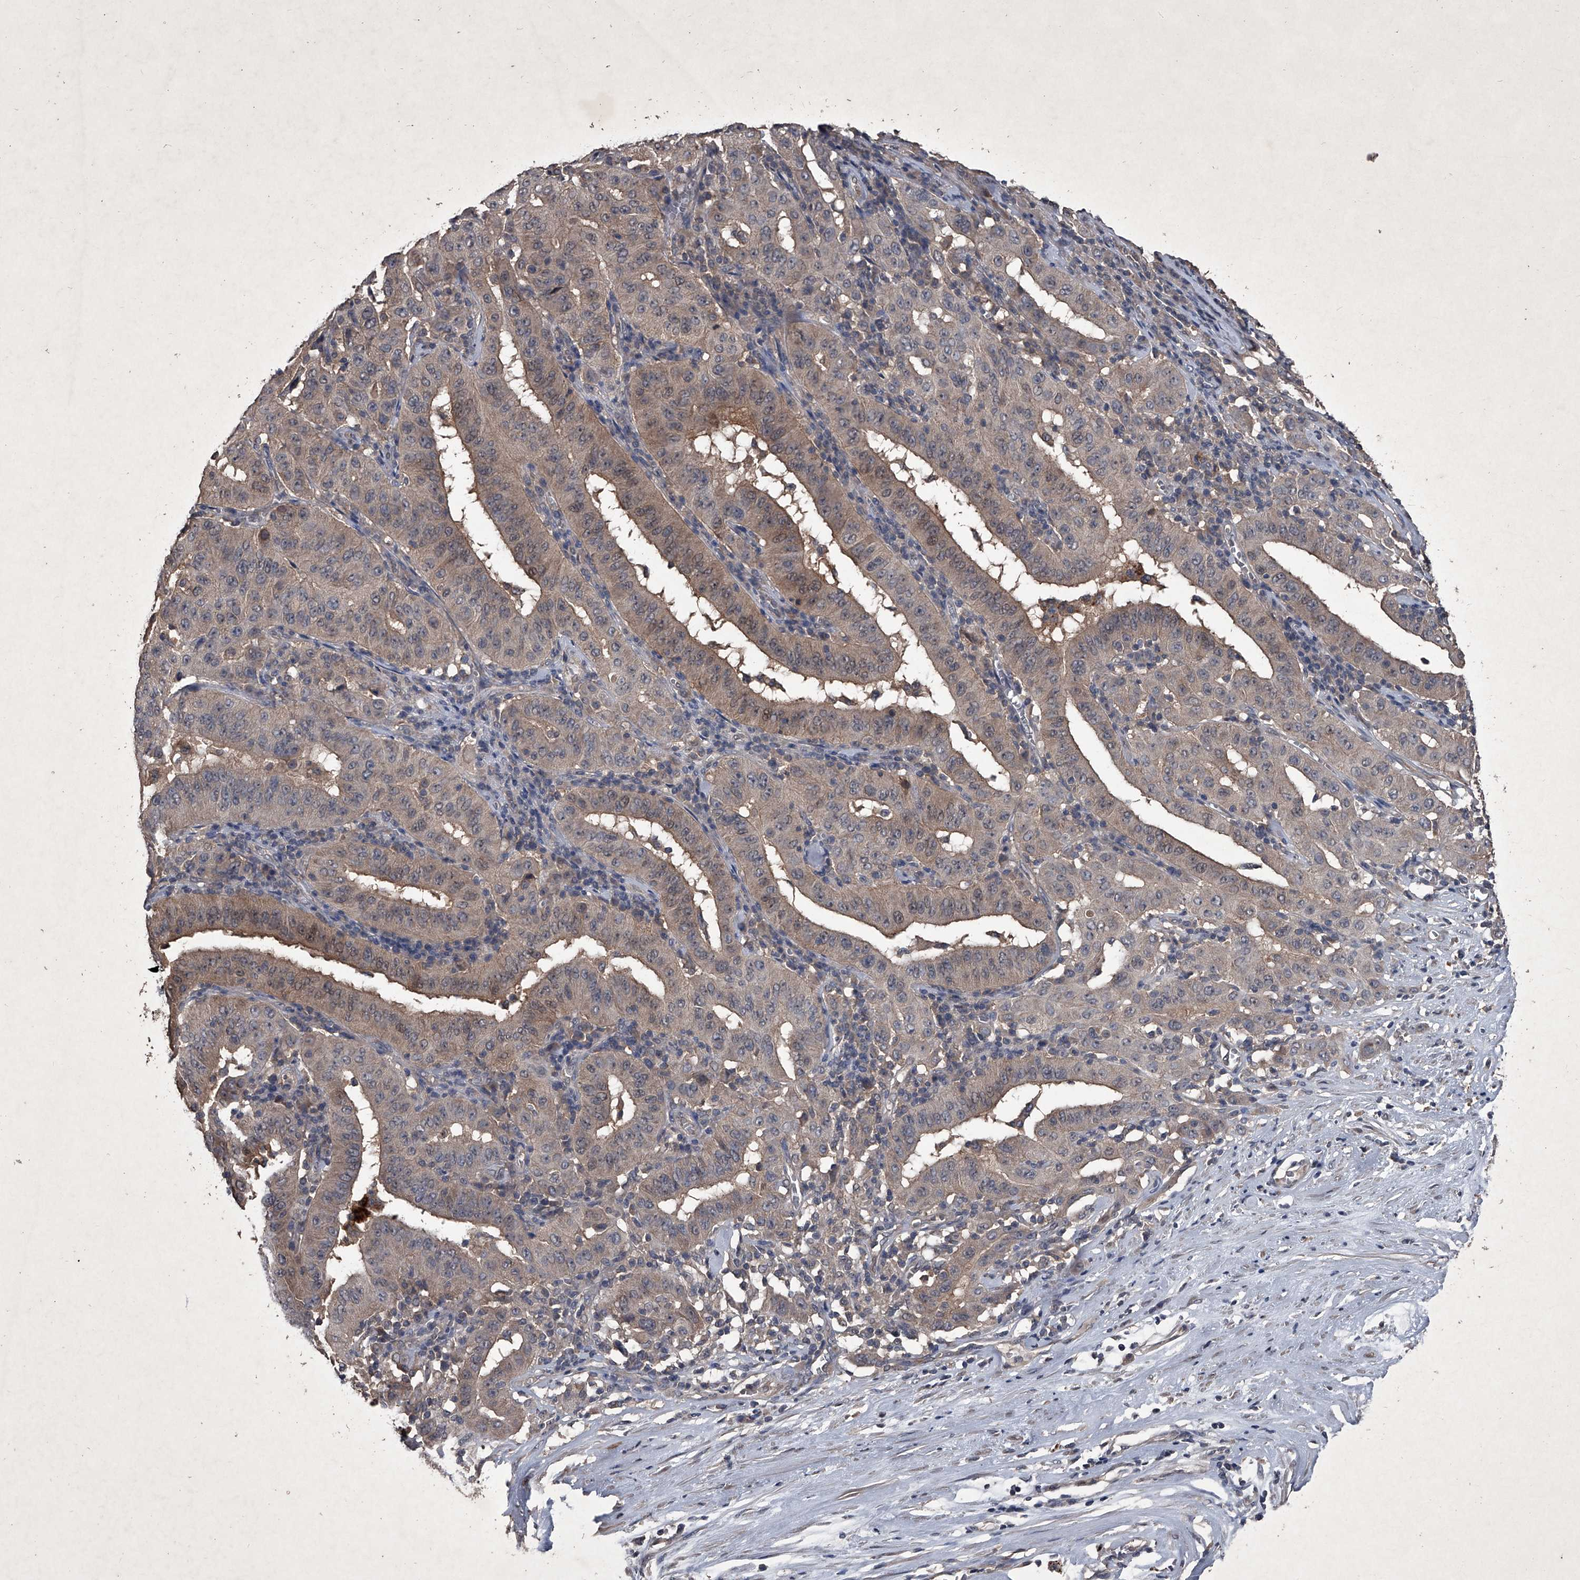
{"staining": {"intensity": "weak", "quantity": "25%-75%", "location": "cytoplasmic/membranous"}, "tissue": "pancreatic cancer", "cell_type": "Tumor cells", "image_type": "cancer", "snomed": [{"axis": "morphology", "description": "Adenocarcinoma, NOS"}, {"axis": "topography", "description": "Pancreas"}], "caption": "A brown stain highlights weak cytoplasmic/membranous staining of a protein in human pancreatic cancer (adenocarcinoma) tumor cells. (brown staining indicates protein expression, while blue staining denotes nuclei).", "gene": "MAPKAP1", "patient": {"sex": "male", "age": 63}}